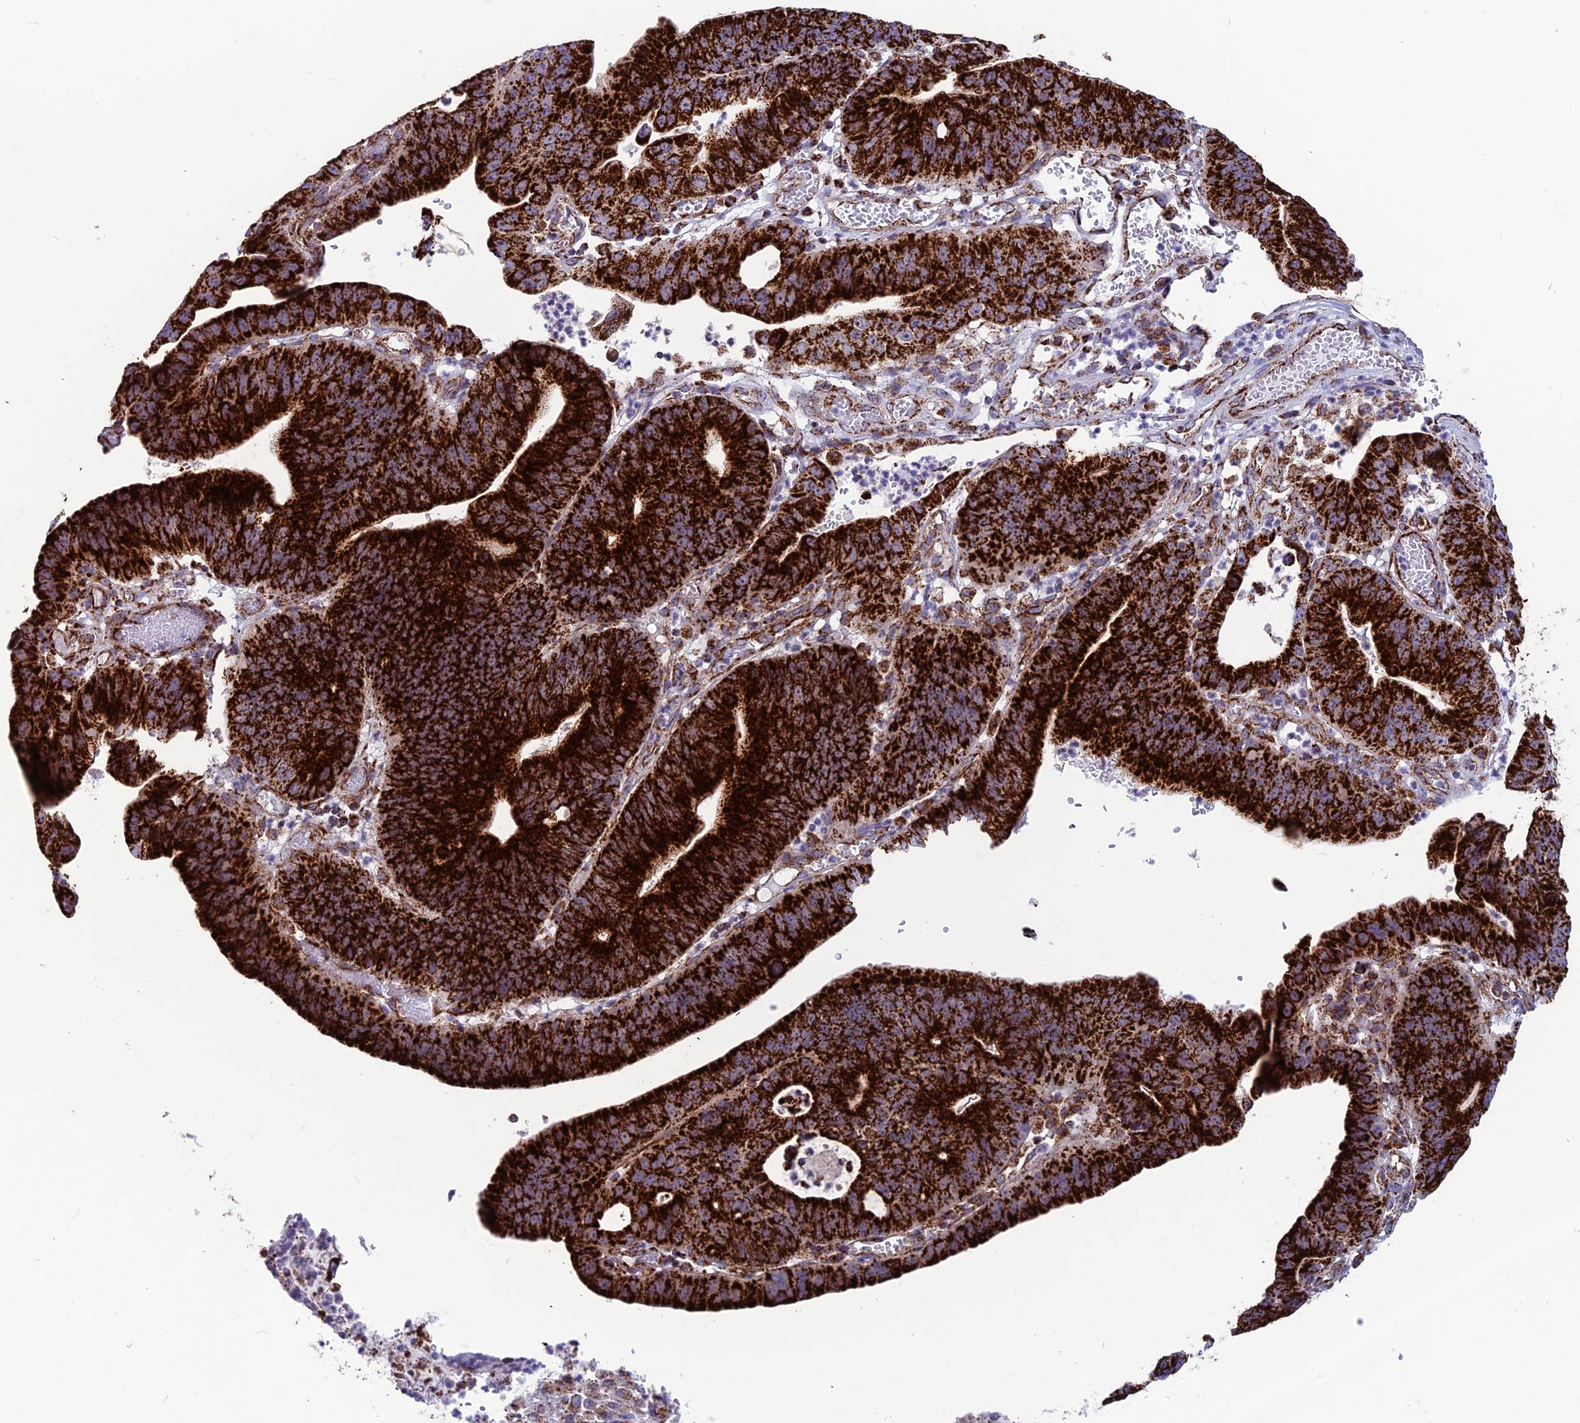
{"staining": {"intensity": "strong", "quantity": ">75%", "location": "cytoplasmic/membranous"}, "tissue": "stomach cancer", "cell_type": "Tumor cells", "image_type": "cancer", "snomed": [{"axis": "morphology", "description": "Adenocarcinoma, NOS"}, {"axis": "topography", "description": "Stomach"}], "caption": "Stomach cancer (adenocarcinoma) stained with a protein marker displays strong staining in tumor cells.", "gene": "MRPS18B", "patient": {"sex": "male", "age": 59}}